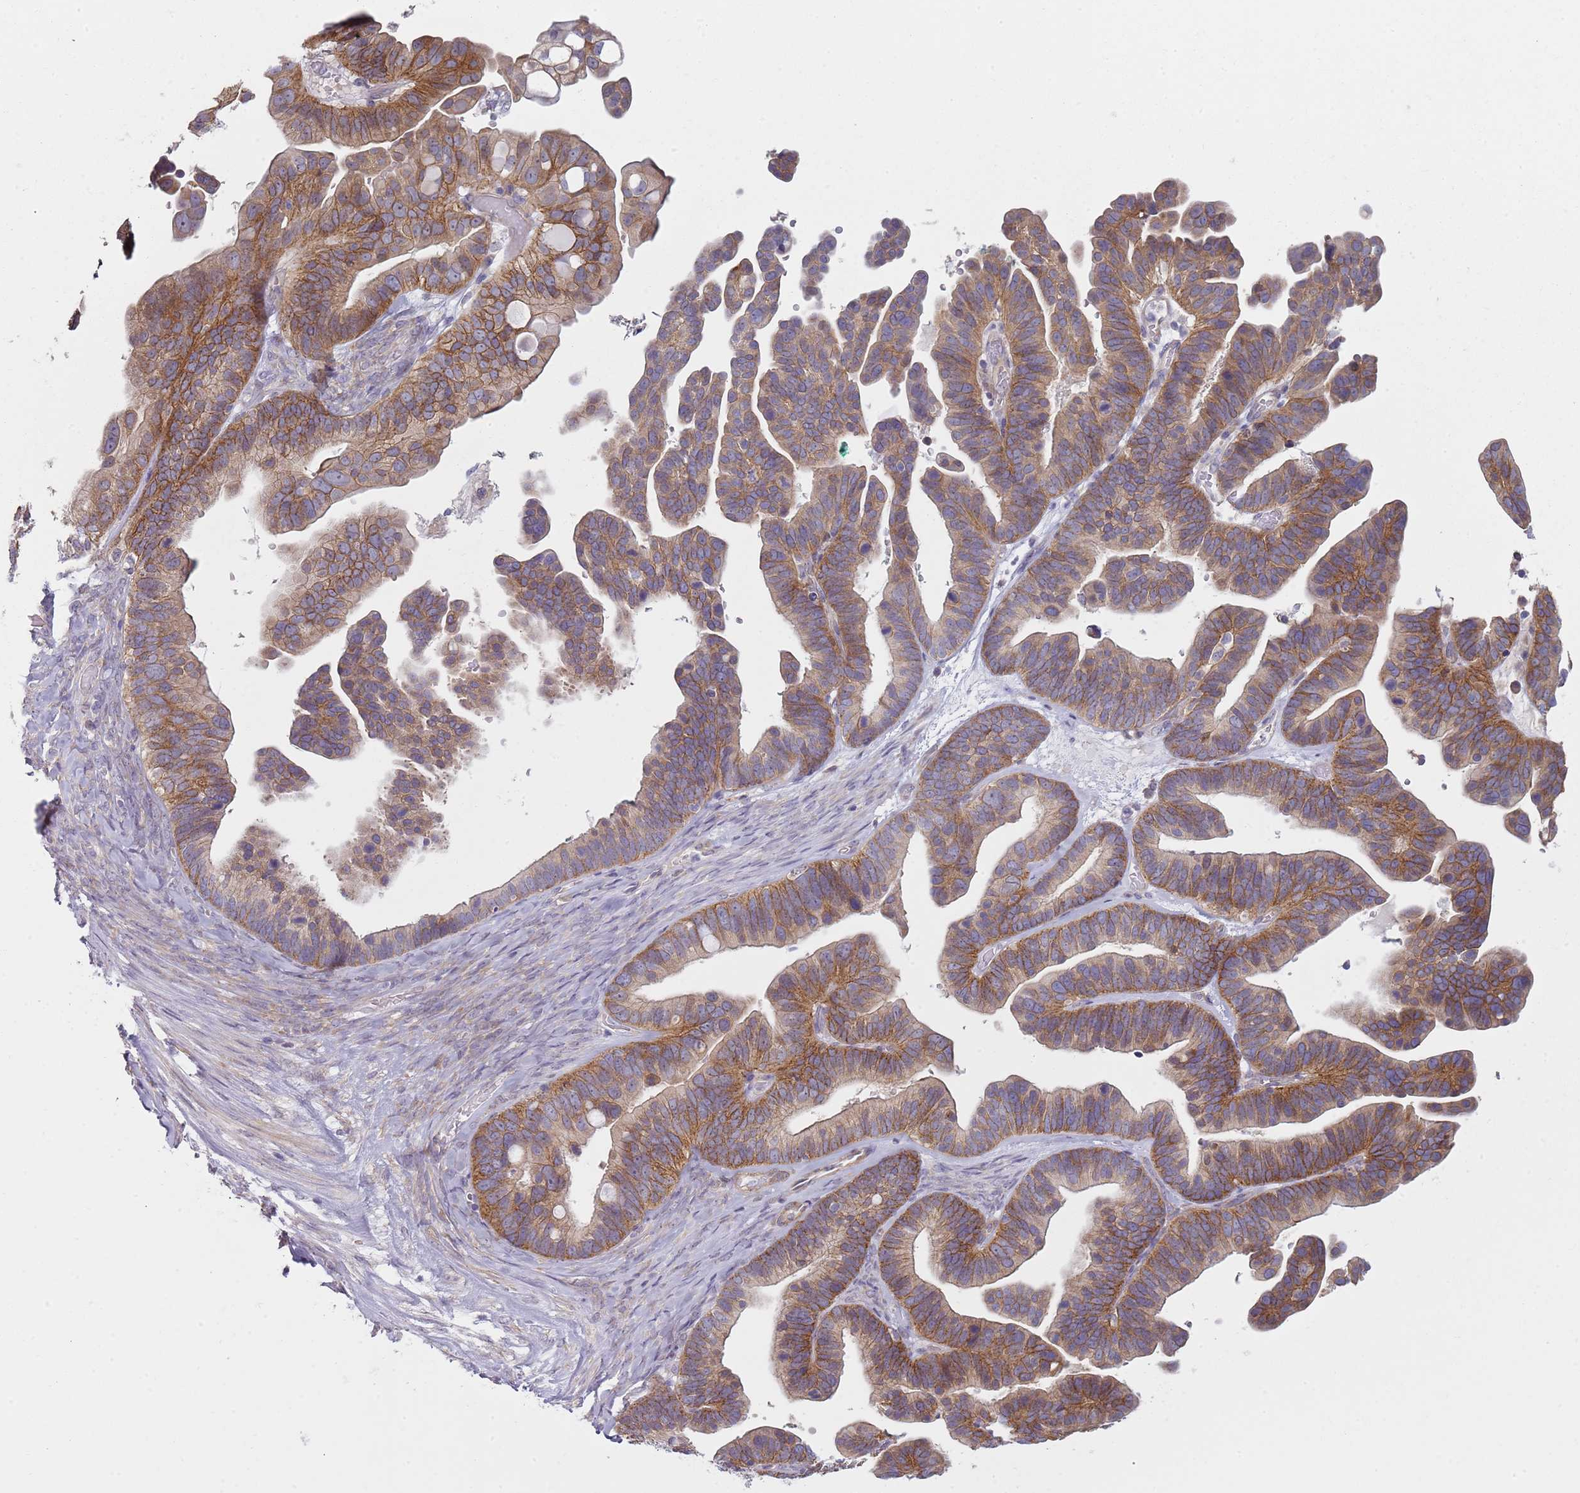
{"staining": {"intensity": "moderate", "quantity": ">75%", "location": "cytoplasmic/membranous"}, "tissue": "ovarian cancer", "cell_type": "Tumor cells", "image_type": "cancer", "snomed": [{"axis": "morphology", "description": "Cystadenocarcinoma, serous, NOS"}, {"axis": "topography", "description": "Ovary"}], "caption": "Approximately >75% of tumor cells in human serous cystadenocarcinoma (ovarian) exhibit moderate cytoplasmic/membranous protein staining as visualized by brown immunohistochemical staining.", "gene": "SLC26A6", "patient": {"sex": "female", "age": 56}}